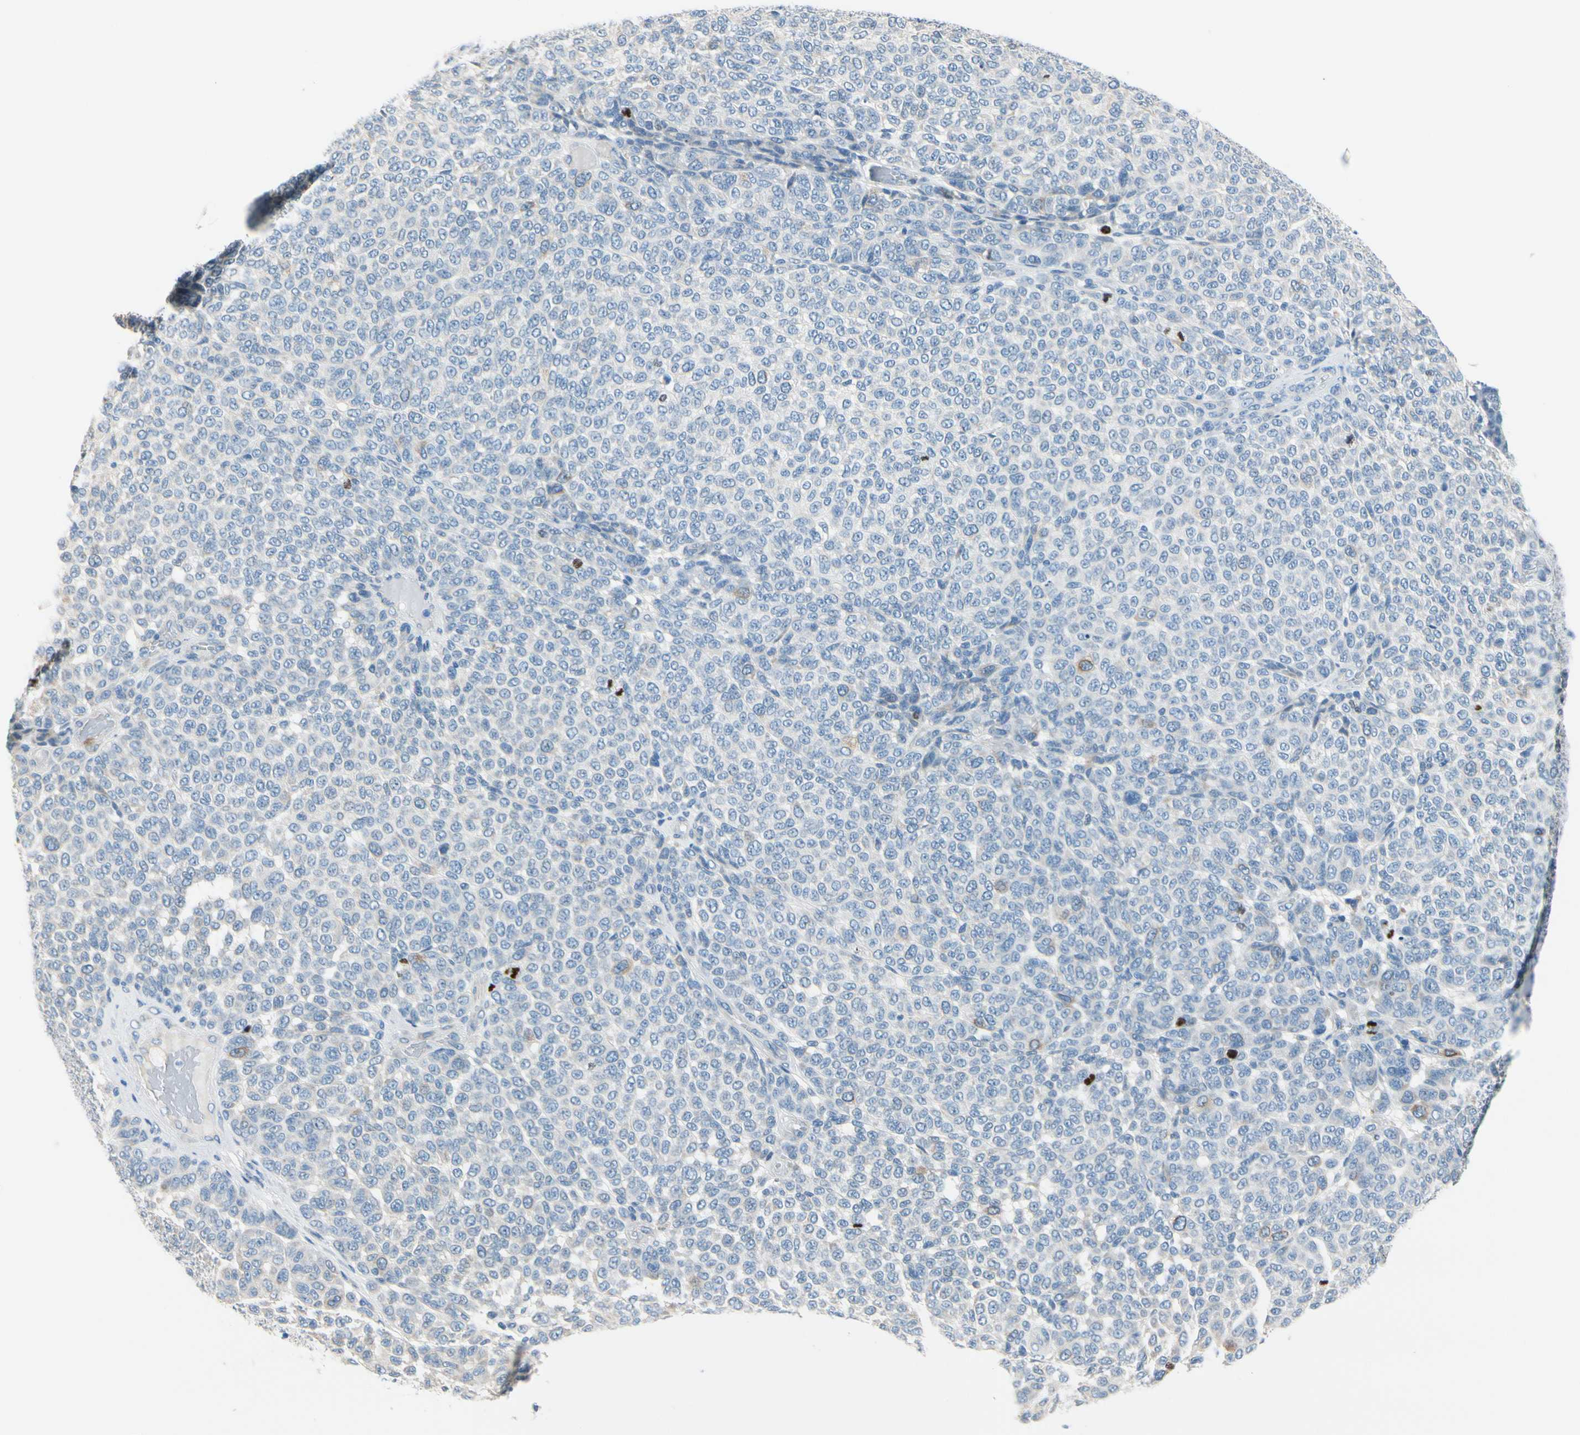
{"staining": {"intensity": "negative", "quantity": "none", "location": "none"}, "tissue": "melanoma", "cell_type": "Tumor cells", "image_type": "cancer", "snomed": [{"axis": "morphology", "description": "Malignant melanoma, NOS"}, {"axis": "topography", "description": "Skin"}], "caption": "IHC image of human melanoma stained for a protein (brown), which exhibits no staining in tumor cells.", "gene": "CKAP2", "patient": {"sex": "male", "age": 59}}